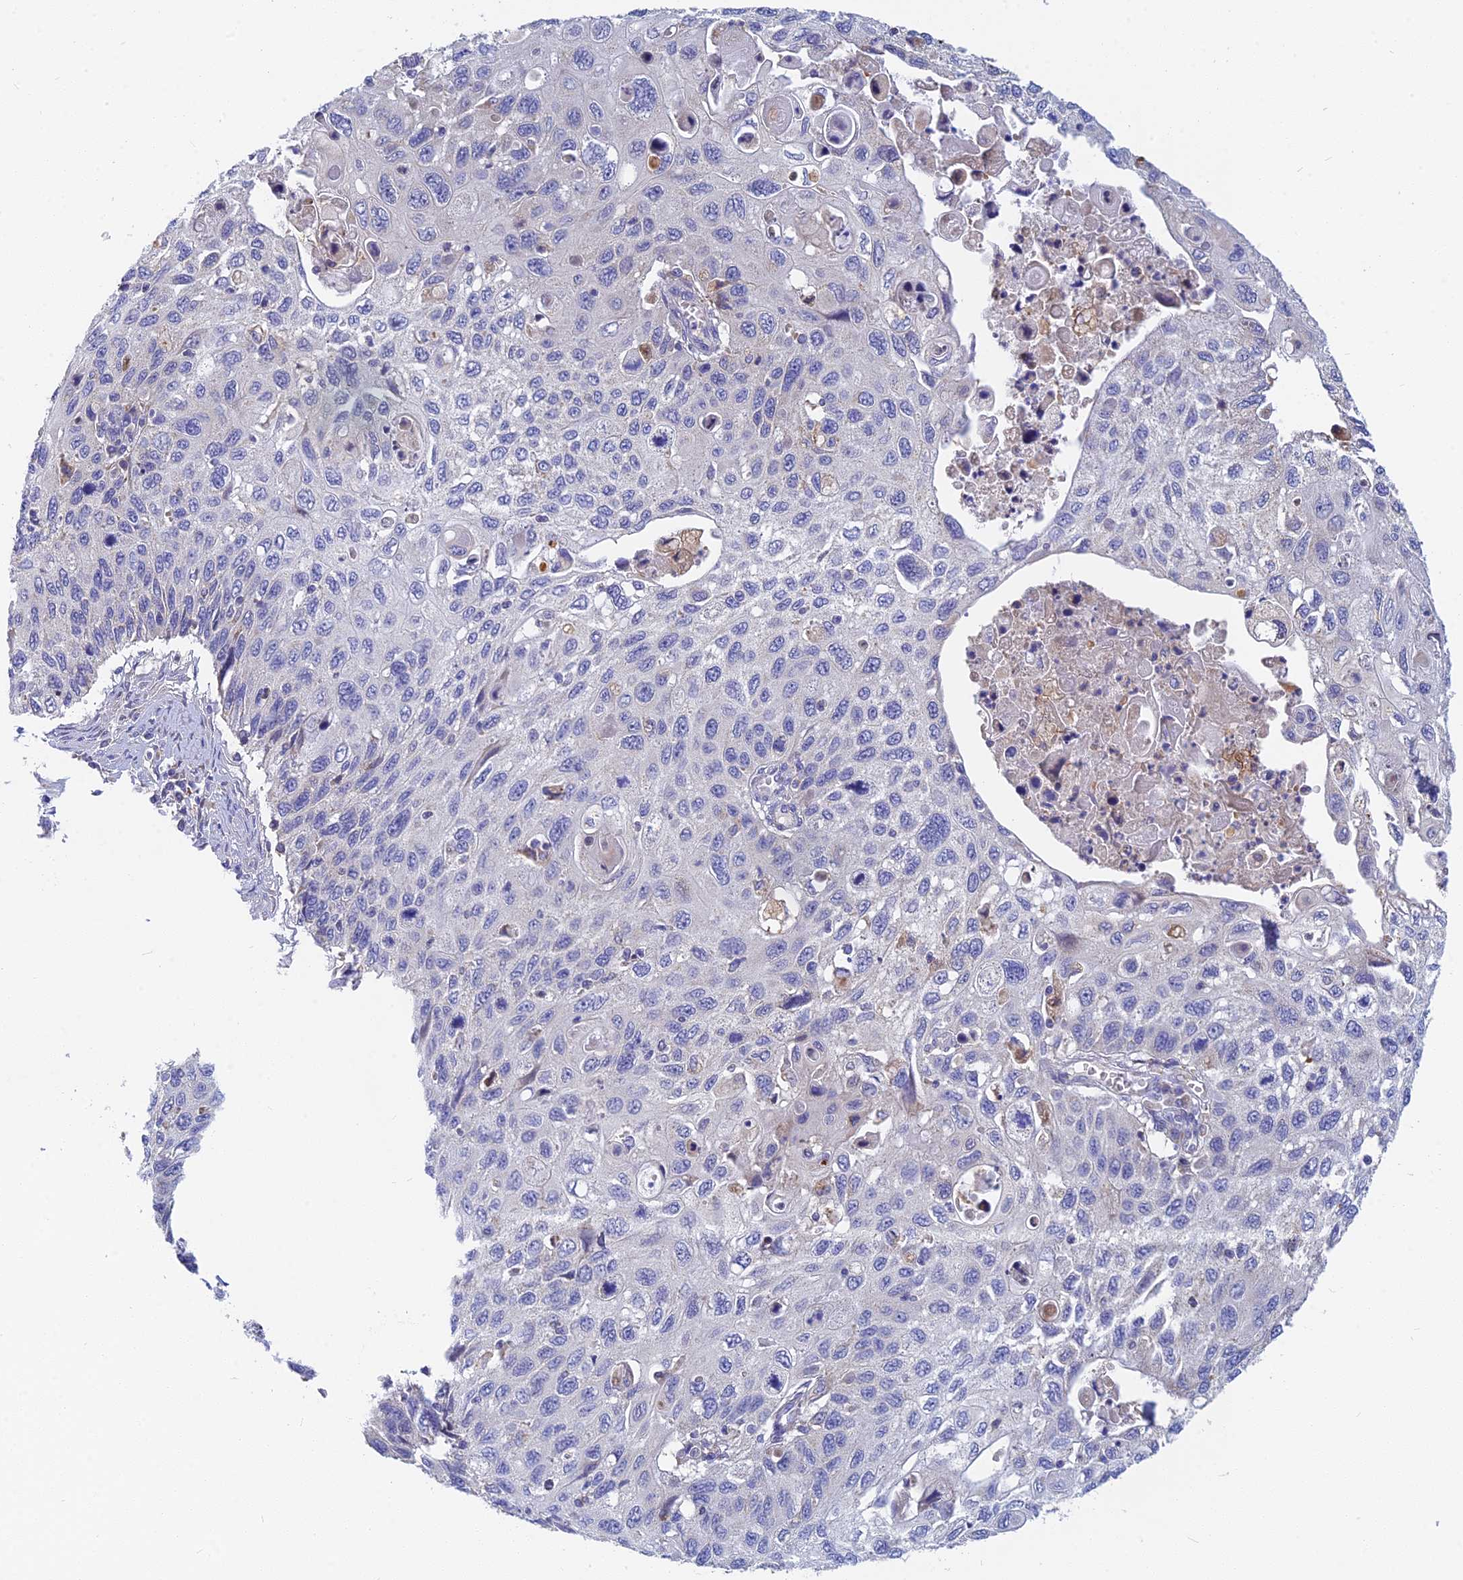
{"staining": {"intensity": "negative", "quantity": "none", "location": "none"}, "tissue": "cervical cancer", "cell_type": "Tumor cells", "image_type": "cancer", "snomed": [{"axis": "morphology", "description": "Squamous cell carcinoma, NOS"}, {"axis": "topography", "description": "Cervix"}], "caption": "IHC of human cervical squamous cell carcinoma displays no positivity in tumor cells. (Immunohistochemistry, brightfield microscopy, high magnification).", "gene": "CACNA1B", "patient": {"sex": "female", "age": 70}}